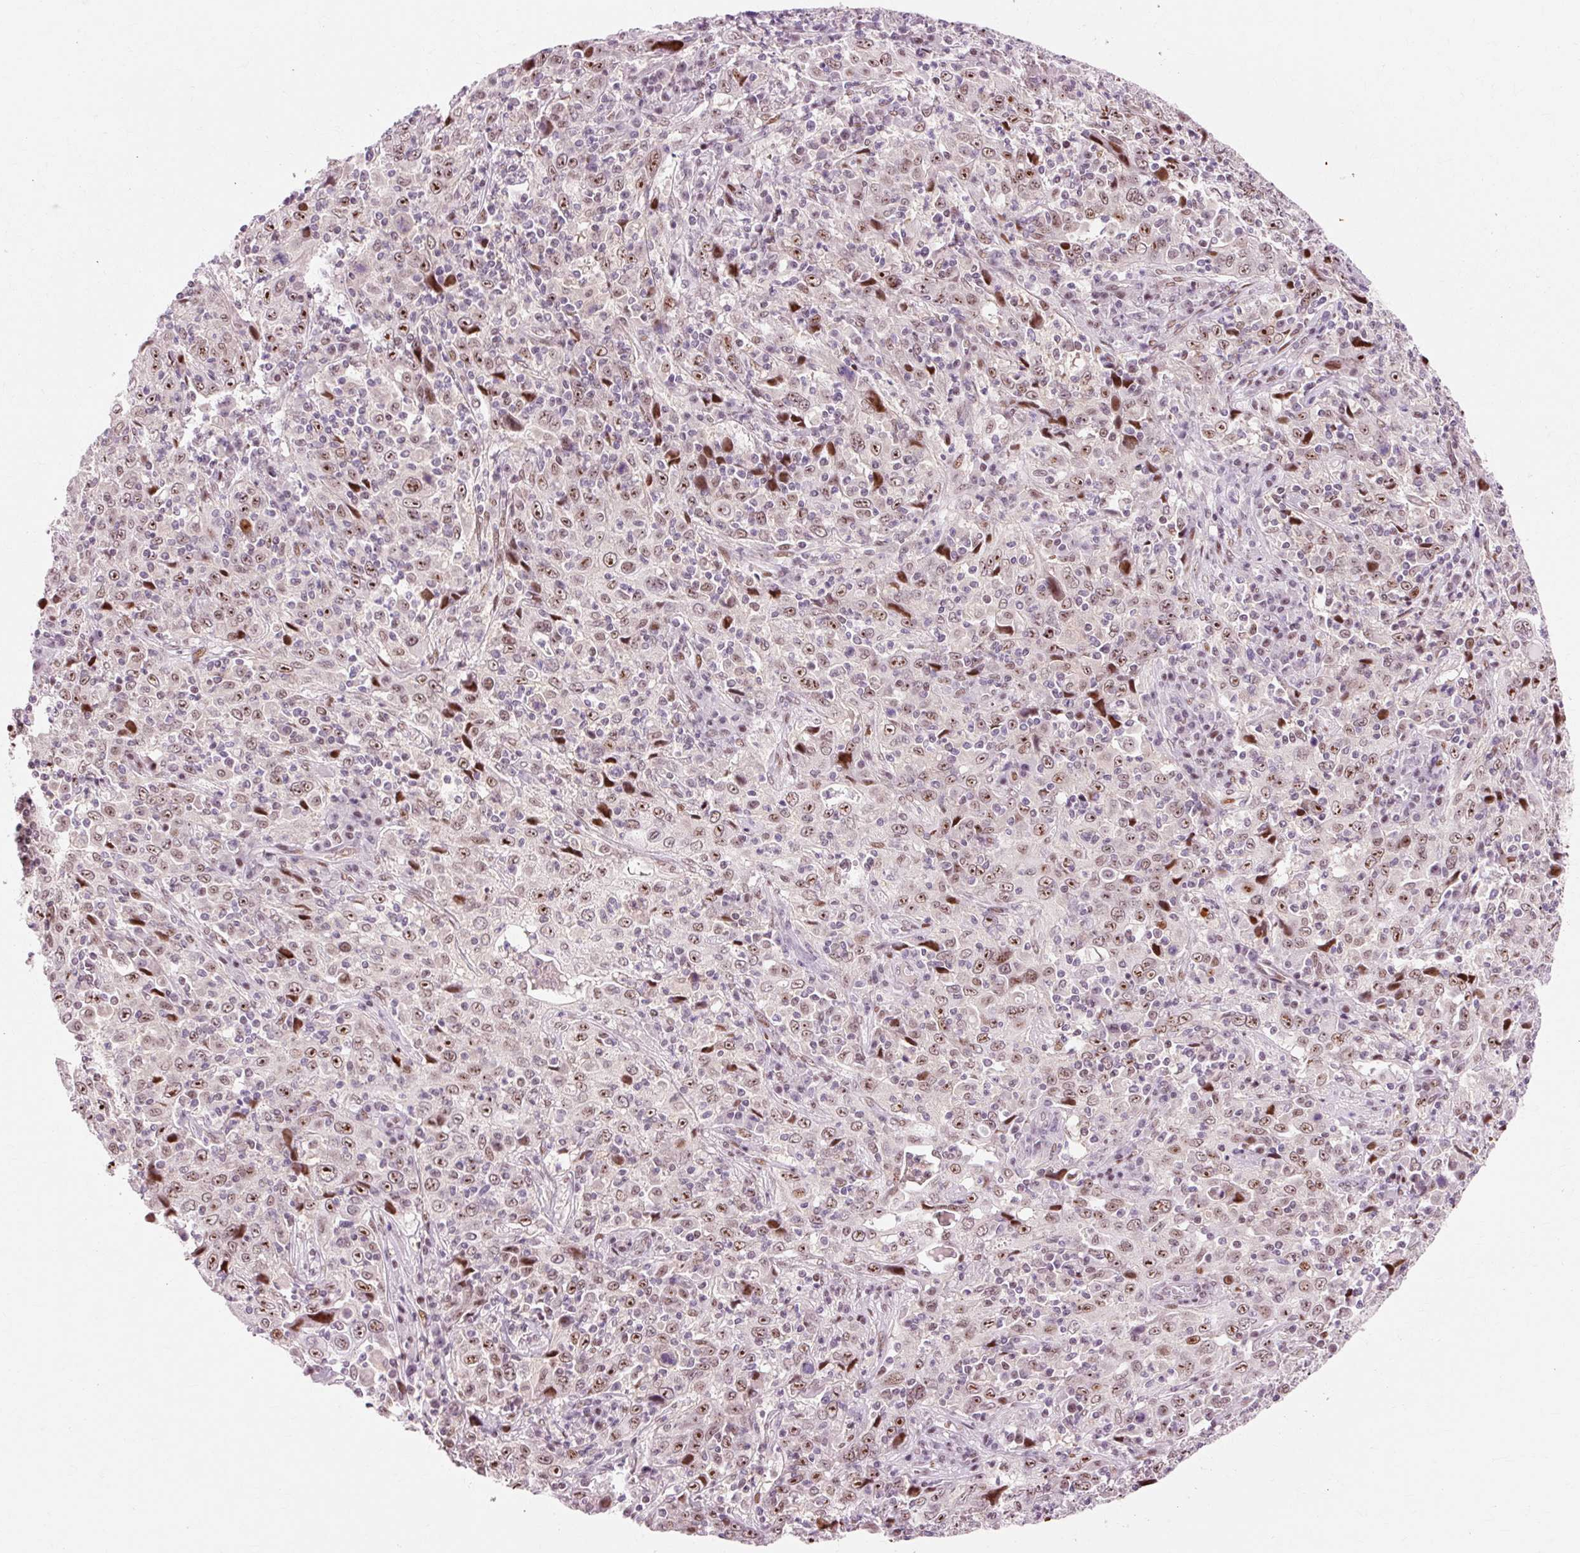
{"staining": {"intensity": "moderate", "quantity": "25%-75%", "location": "nuclear"}, "tissue": "cervical cancer", "cell_type": "Tumor cells", "image_type": "cancer", "snomed": [{"axis": "morphology", "description": "Squamous cell carcinoma, NOS"}, {"axis": "topography", "description": "Cervix"}], "caption": "Immunohistochemical staining of cervical squamous cell carcinoma reveals moderate nuclear protein positivity in about 25%-75% of tumor cells. (DAB (3,3'-diaminobenzidine) IHC, brown staining for protein, blue staining for nuclei).", "gene": "MACROD2", "patient": {"sex": "female", "age": 46}}